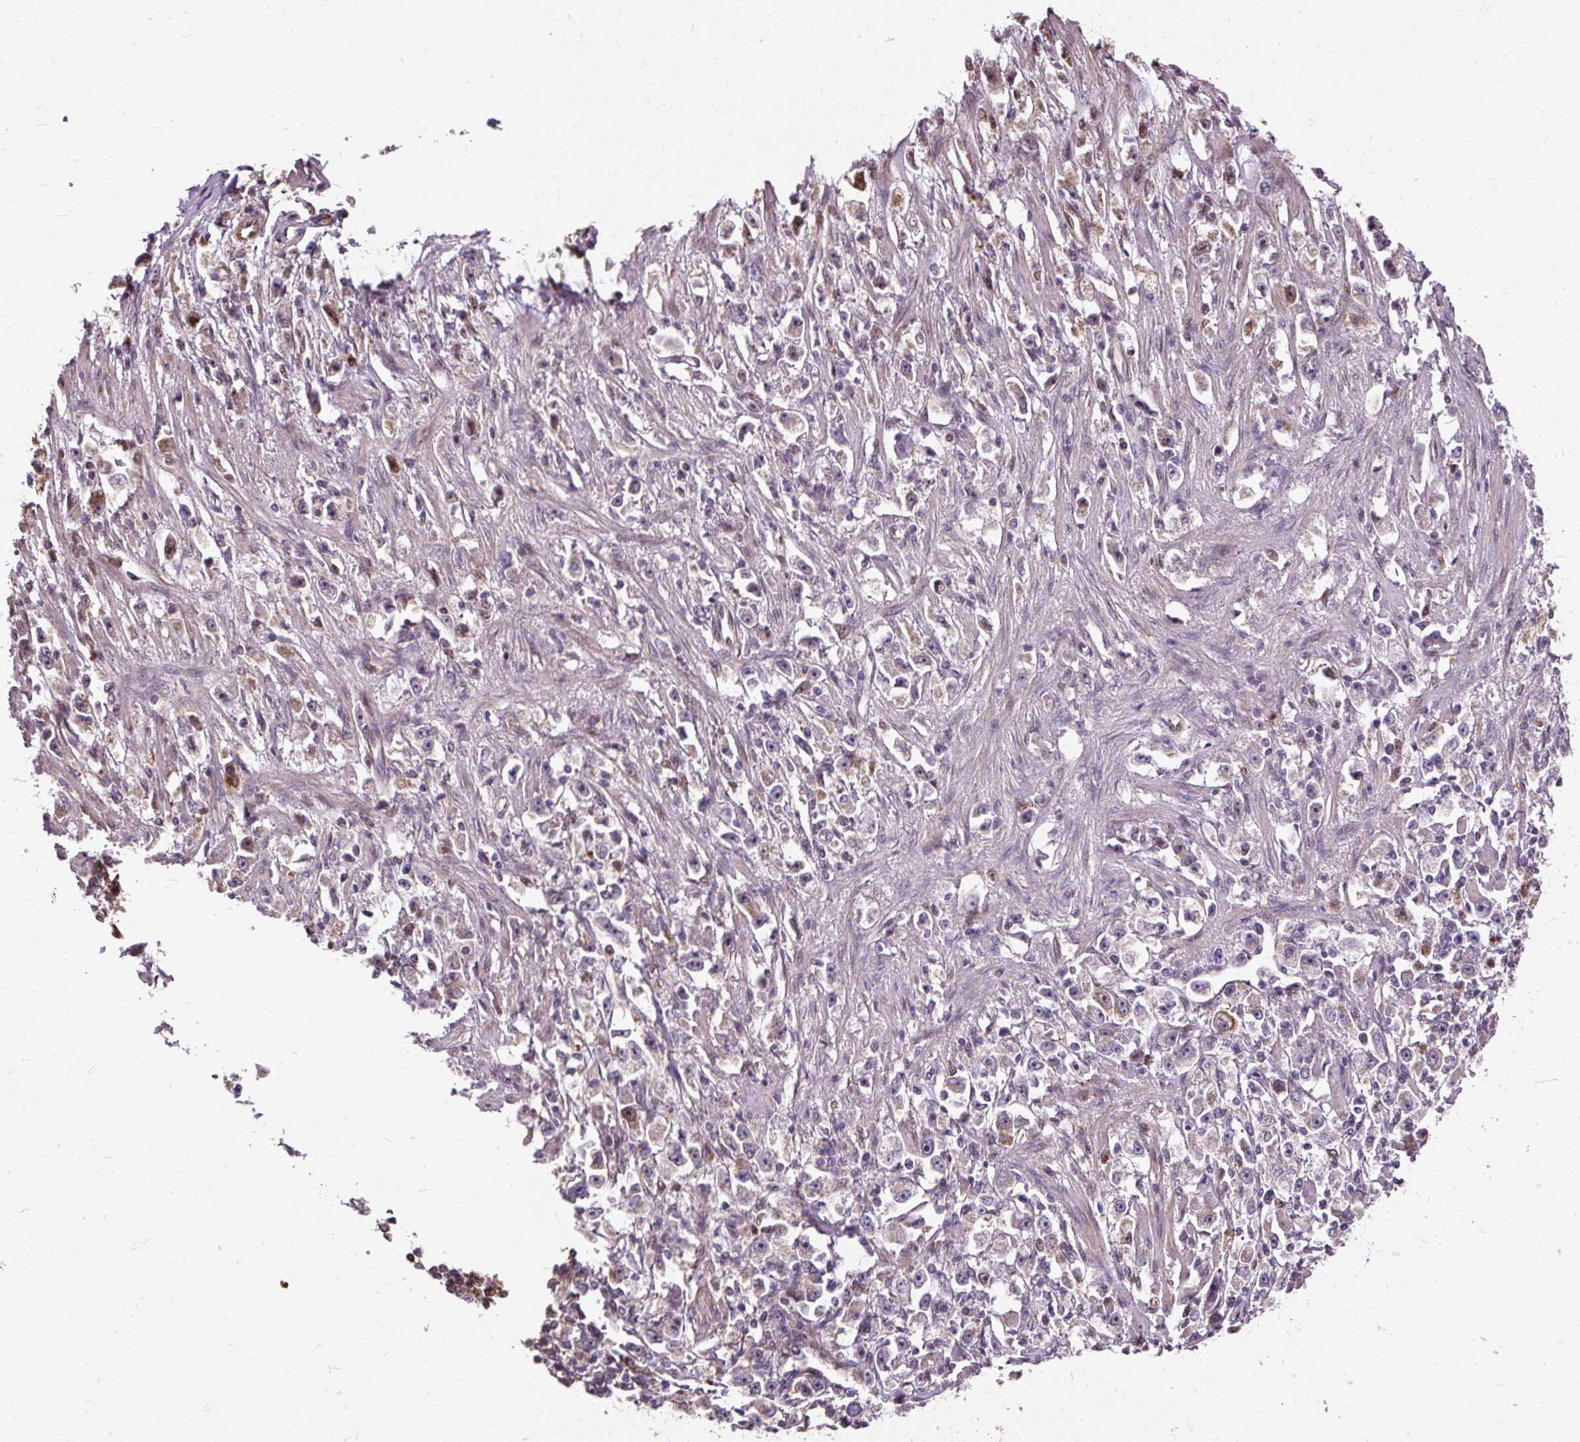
{"staining": {"intensity": "negative", "quantity": "none", "location": "none"}, "tissue": "stomach cancer", "cell_type": "Tumor cells", "image_type": "cancer", "snomed": [{"axis": "morphology", "description": "Adenocarcinoma, NOS"}, {"axis": "topography", "description": "Stomach"}], "caption": "Immunohistochemical staining of human stomach cancer (adenocarcinoma) exhibits no significant positivity in tumor cells.", "gene": "PUS7L", "patient": {"sex": "female", "age": 59}}